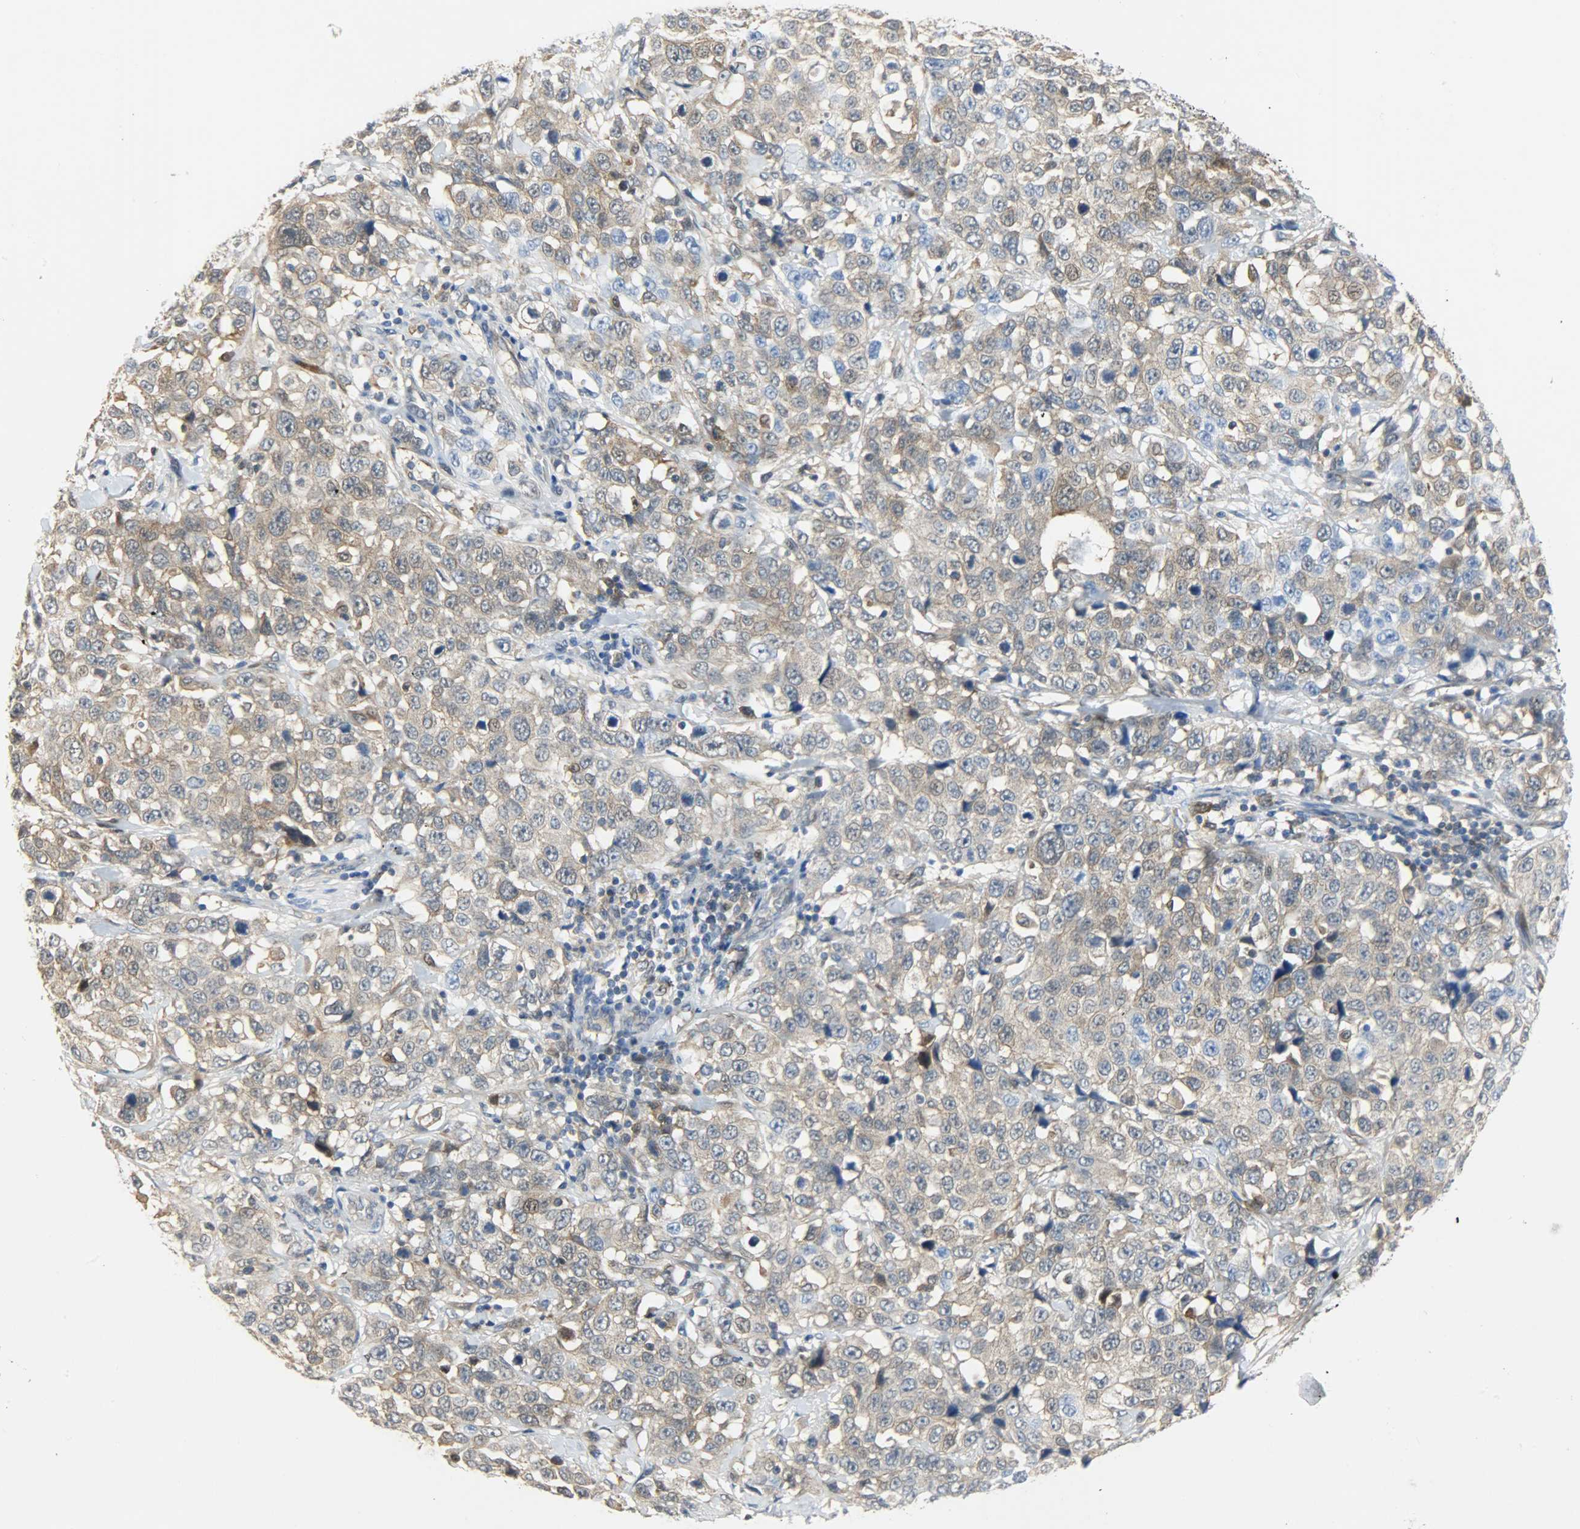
{"staining": {"intensity": "weak", "quantity": ">75%", "location": "cytoplasmic/membranous"}, "tissue": "stomach cancer", "cell_type": "Tumor cells", "image_type": "cancer", "snomed": [{"axis": "morphology", "description": "Normal tissue, NOS"}, {"axis": "morphology", "description": "Adenocarcinoma, NOS"}, {"axis": "topography", "description": "Stomach"}], "caption": "Immunohistochemistry histopathology image of neoplastic tissue: human stomach cancer stained using IHC reveals low levels of weak protein expression localized specifically in the cytoplasmic/membranous of tumor cells, appearing as a cytoplasmic/membranous brown color.", "gene": "EIF4EBP1", "patient": {"sex": "male", "age": 48}}